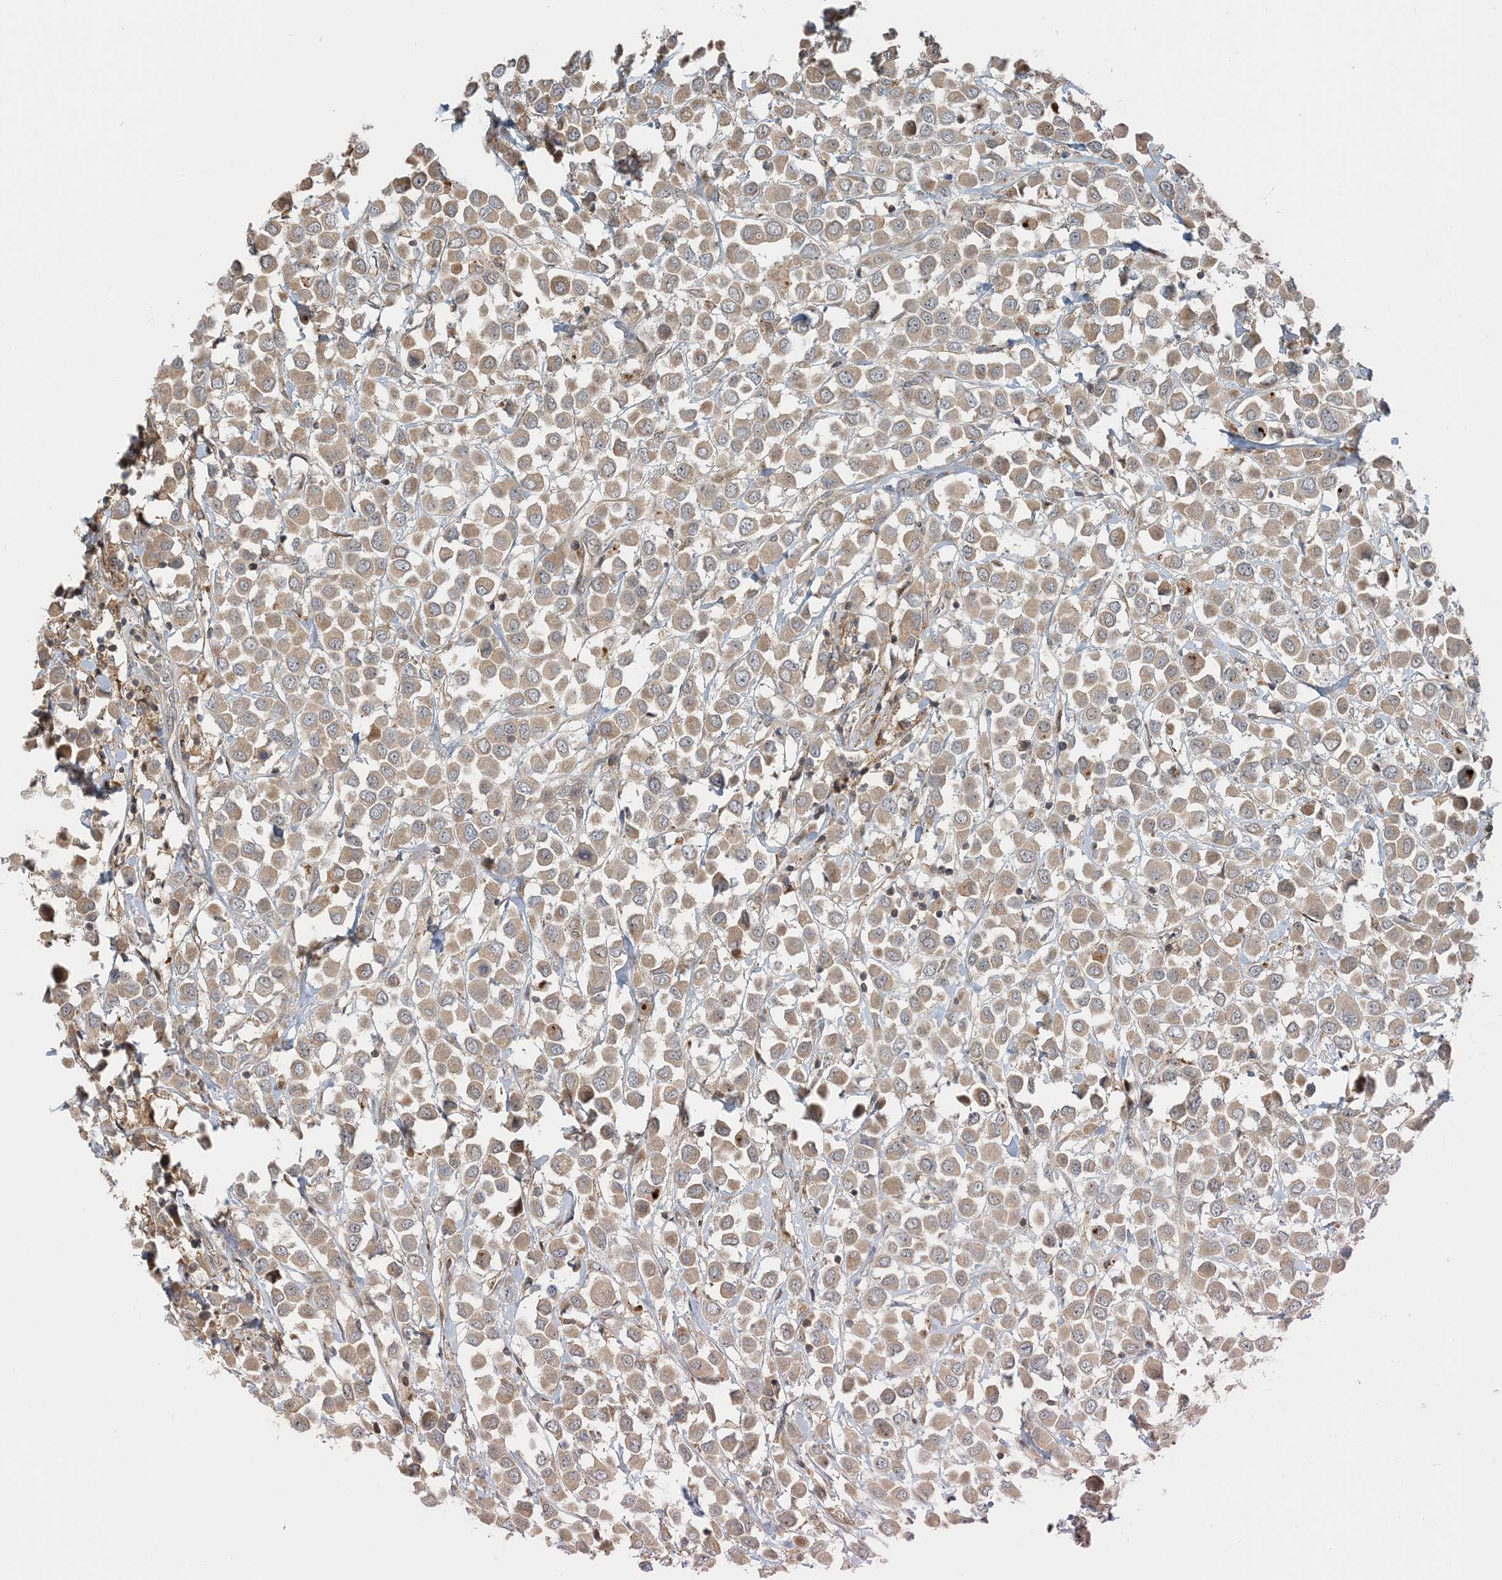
{"staining": {"intensity": "moderate", "quantity": ">75%", "location": "cytoplasmic/membranous"}, "tissue": "breast cancer", "cell_type": "Tumor cells", "image_type": "cancer", "snomed": [{"axis": "morphology", "description": "Duct carcinoma"}, {"axis": "topography", "description": "Breast"}], "caption": "This is an image of immunohistochemistry (IHC) staining of breast cancer (invasive ductal carcinoma), which shows moderate expression in the cytoplasmic/membranous of tumor cells.", "gene": "ZBTB3", "patient": {"sex": "female", "age": 61}}